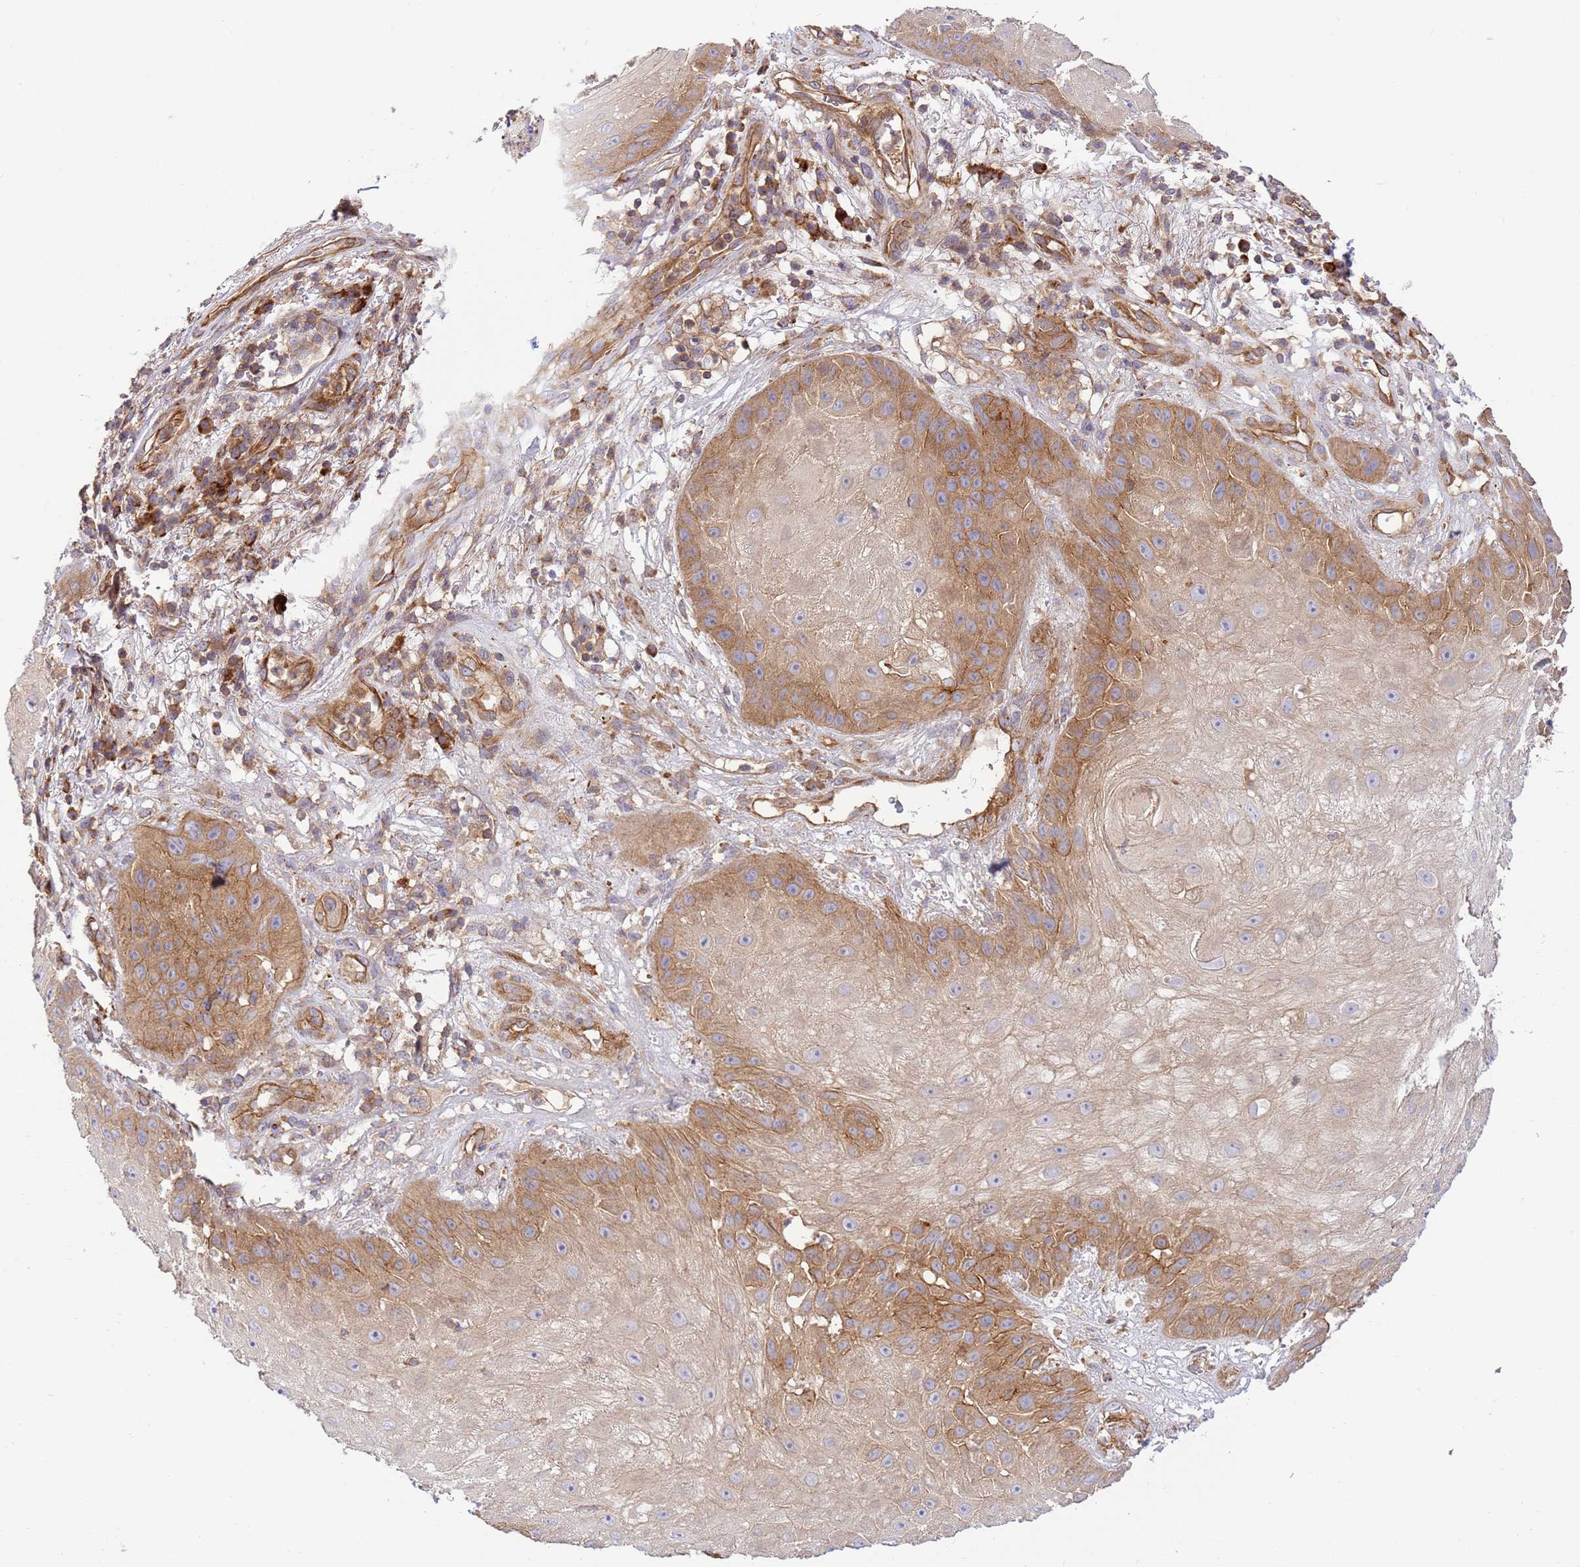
{"staining": {"intensity": "moderate", "quantity": "25%-75%", "location": "cytoplasmic/membranous"}, "tissue": "skin cancer", "cell_type": "Tumor cells", "image_type": "cancer", "snomed": [{"axis": "morphology", "description": "Squamous cell carcinoma, NOS"}, {"axis": "topography", "description": "Skin"}], "caption": "This micrograph displays immunohistochemistry staining of squamous cell carcinoma (skin), with medium moderate cytoplasmic/membranous staining in approximately 25%-75% of tumor cells.", "gene": "EFCAB8", "patient": {"sex": "male", "age": 70}}